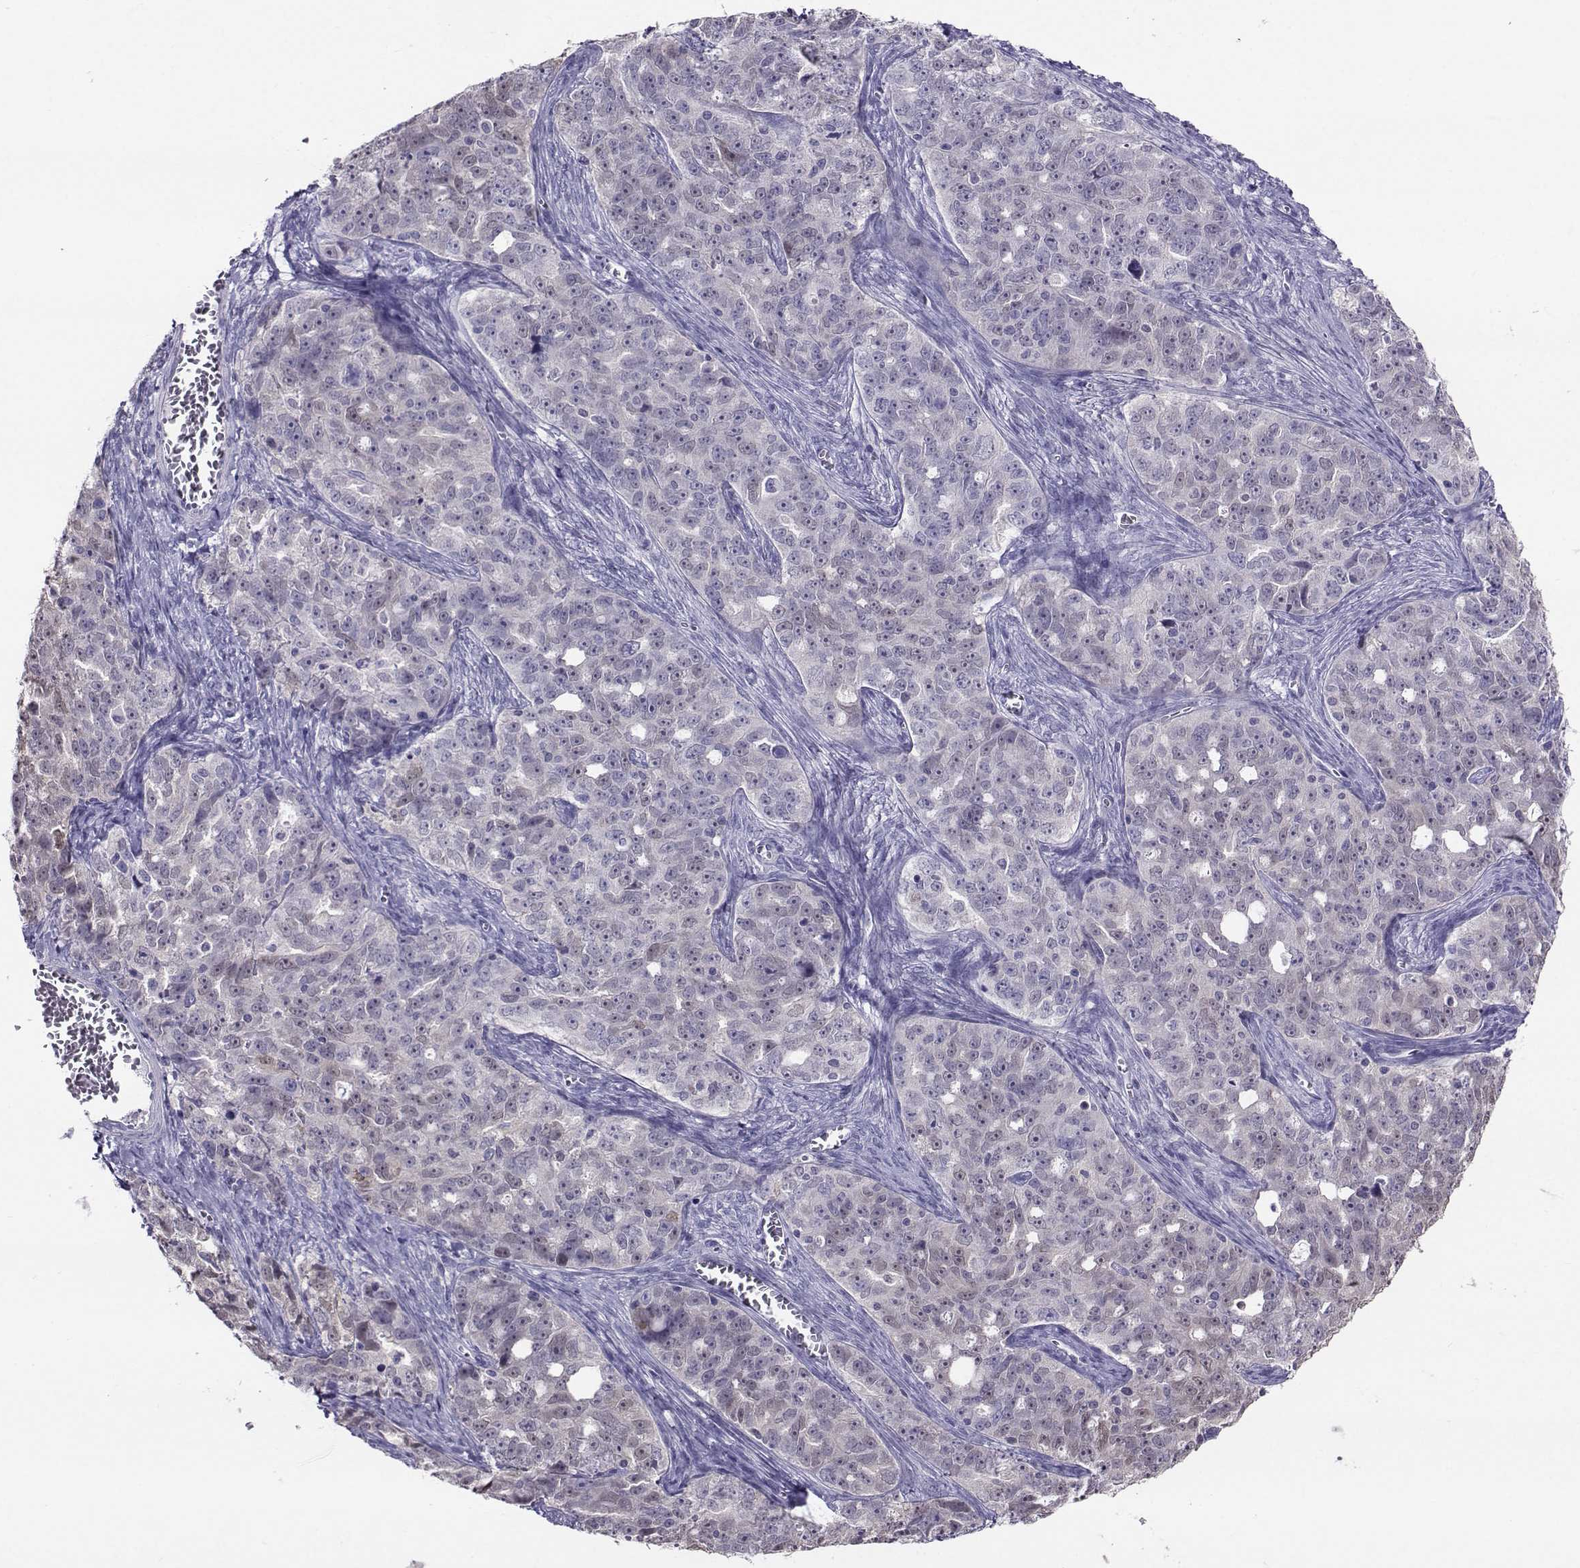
{"staining": {"intensity": "negative", "quantity": "none", "location": "none"}, "tissue": "ovarian cancer", "cell_type": "Tumor cells", "image_type": "cancer", "snomed": [{"axis": "morphology", "description": "Cystadenocarcinoma, serous, NOS"}, {"axis": "topography", "description": "Ovary"}], "caption": "This is an IHC image of serous cystadenocarcinoma (ovarian). There is no positivity in tumor cells.", "gene": "PGK1", "patient": {"sex": "female", "age": 51}}